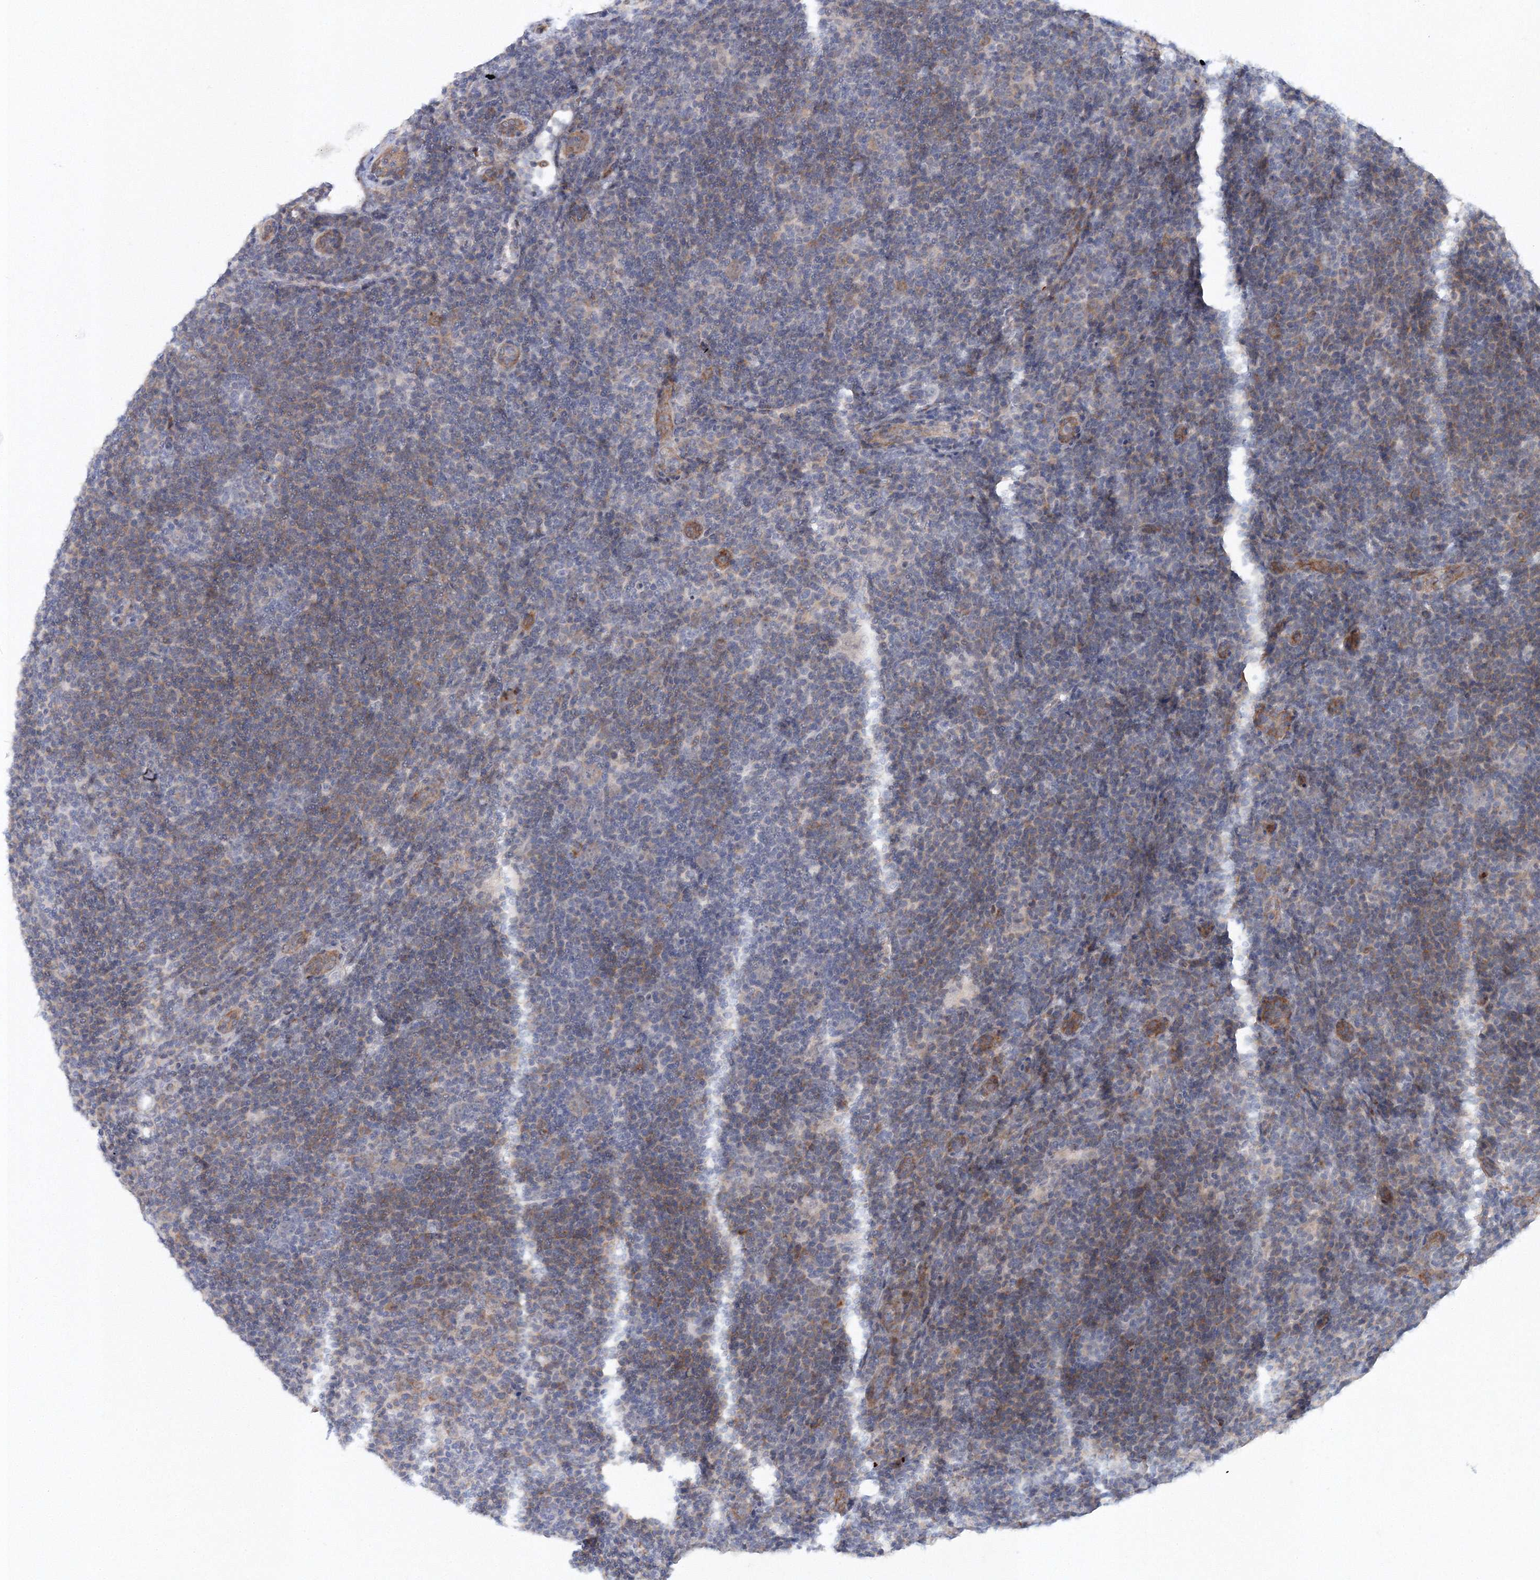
{"staining": {"intensity": "weak", "quantity": "<25%", "location": "cytoplasmic/membranous"}, "tissue": "lymphoma", "cell_type": "Tumor cells", "image_type": "cancer", "snomed": [{"axis": "morphology", "description": "Hodgkin's disease, NOS"}, {"axis": "topography", "description": "Lymph node"}], "caption": "The image demonstrates no significant positivity in tumor cells of lymphoma.", "gene": "SH3BP5", "patient": {"sex": "female", "age": 57}}